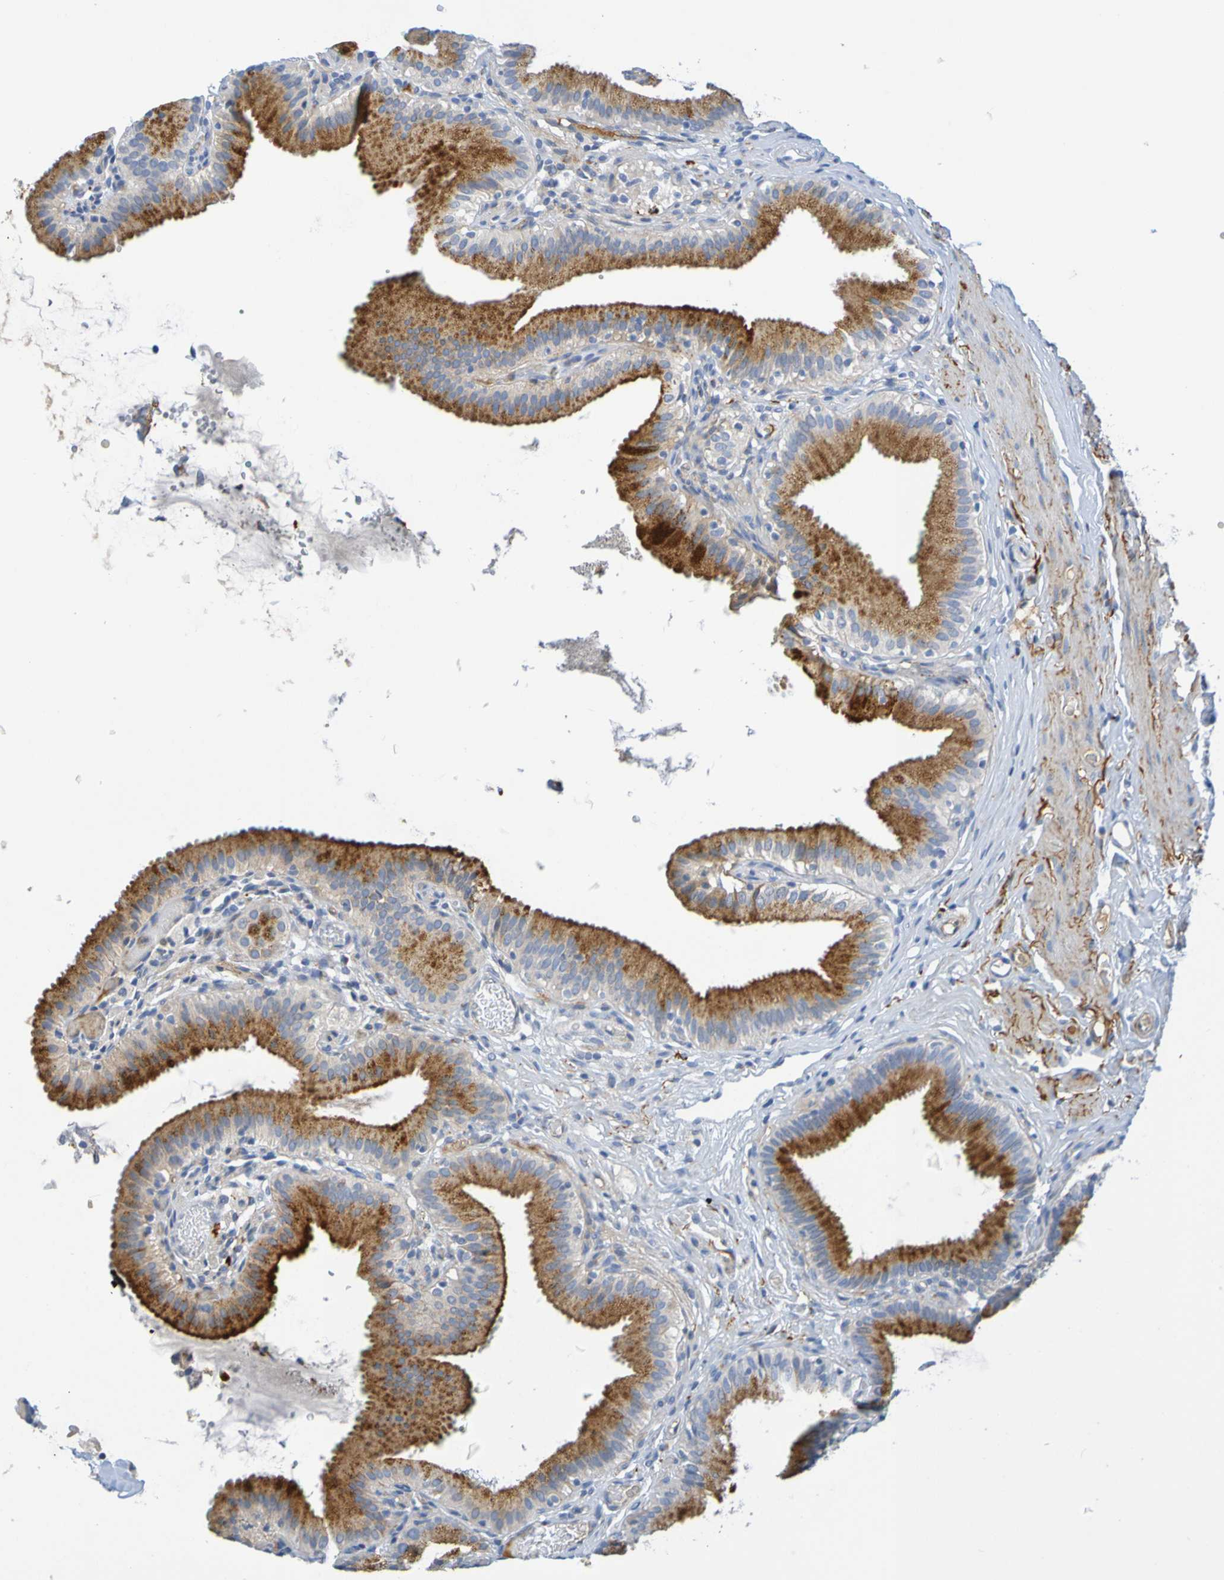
{"staining": {"intensity": "strong", "quantity": ">75%", "location": "cytoplasmic/membranous"}, "tissue": "gallbladder", "cell_type": "Glandular cells", "image_type": "normal", "snomed": [{"axis": "morphology", "description": "Normal tissue, NOS"}, {"axis": "topography", "description": "Gallbladder"}], "caption": "Protein expression by IHC exhibits strong cytoplasmic/membranous positivity in approximately >75% of glandular cells in benign gallbladder.", "gene": "IL10", "patient": {"sex": "male", "age": 54}}